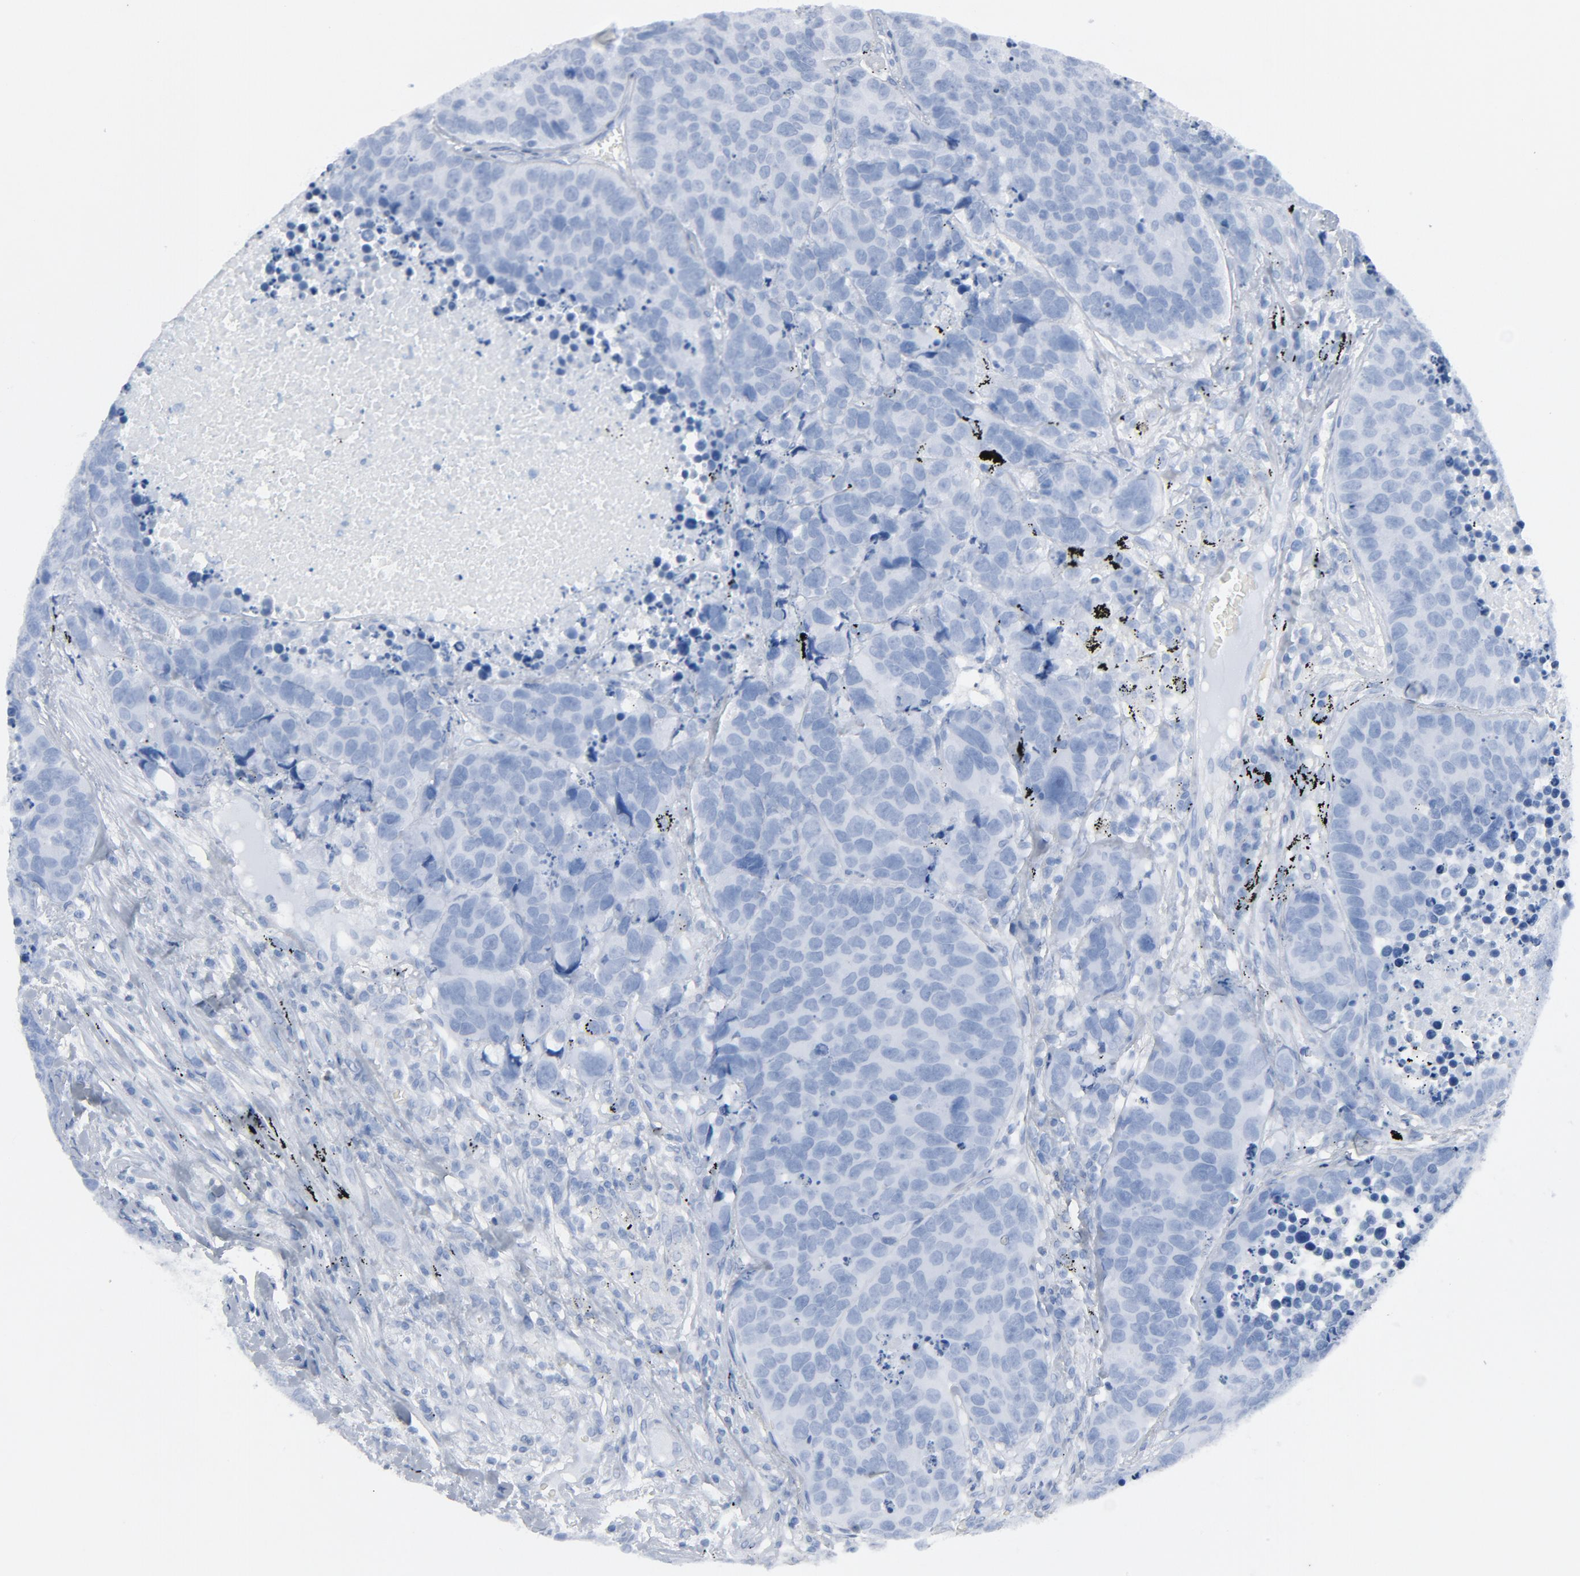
{"staining": {"intensity": "negative", "quantity": "none", "location": "none"}, "tissue": "carcinoid", "cell_type": "Tumor cells", "image_type": "cancer", "snomed": [{"axis": "morphology", "description": "Carcinoid, malignant, NOS"}, {"axis": "topography", "description": "Lung"}], "caption": "IHC histopathology image of neoplastic tissue: human carcinoid stained with DAB (3,3'-diaminobenzidine) shows no significant protein staining in tumor cells.", "gene": "C14orf119", "patient": {"sex": "male", "age": 60}}